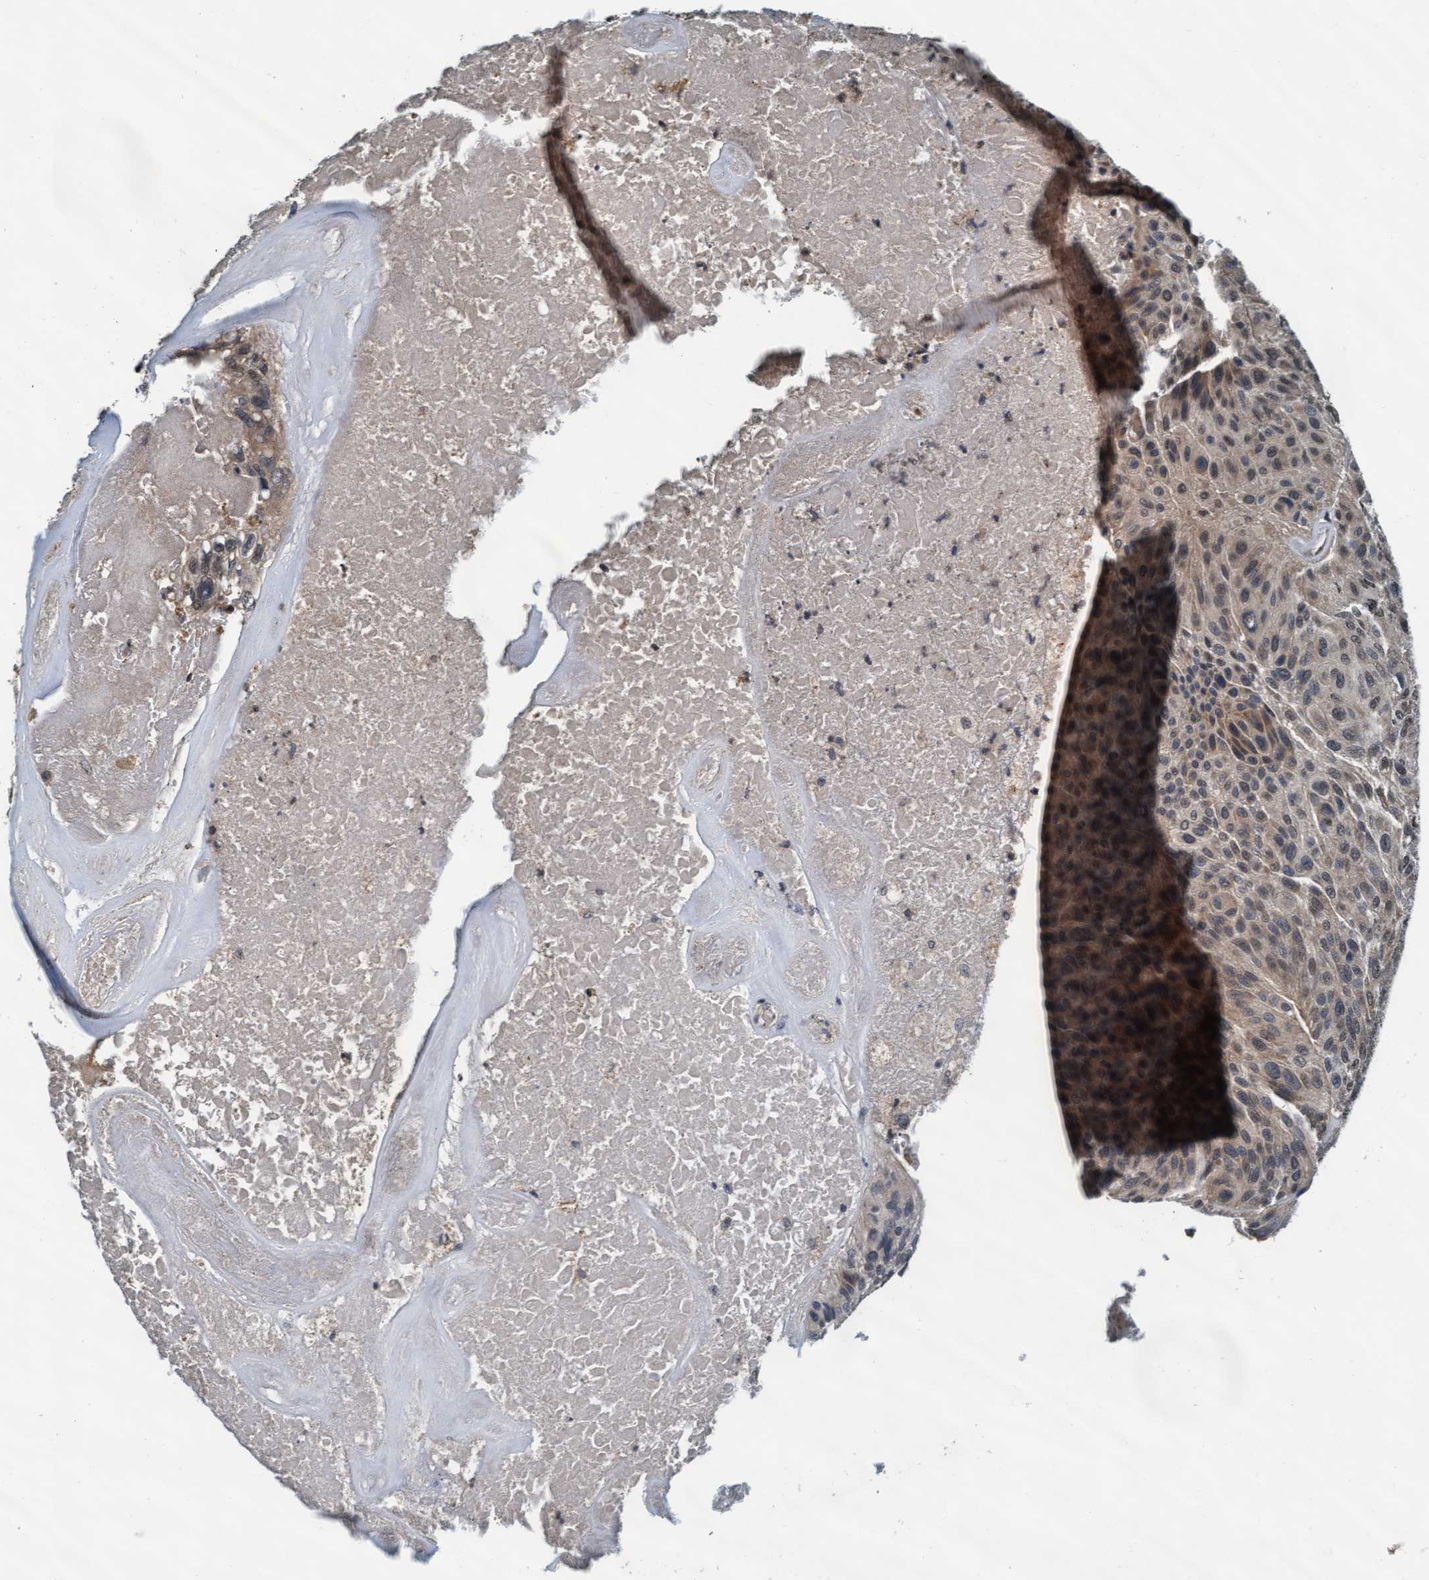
{"staining": {"intensity": "moderate", "quantity": ">75%", "location": "cytoplasmic/membranous,nuclear"}, "tissue": "urothelial cancer", "cell_type": "Tumor cells", "image_type": "cancer", "snomed": [{"axis": "morphology", "description": "Urothelial carcinoma, High grade"}, {"axis": "topography", "description": "Urinary bladder"}], "caption": "Moderate cytoplasmic/membranous and nuclear protein positivity is seen in about >75% of tumor cells in urothelial cancer. The staining was performed using DAB, with brown indicating positive protein expression. Nuclei are stained blue with hematoxylin.", "gene": "WASF1", "patient": {"sex": "male", "age": 66}}